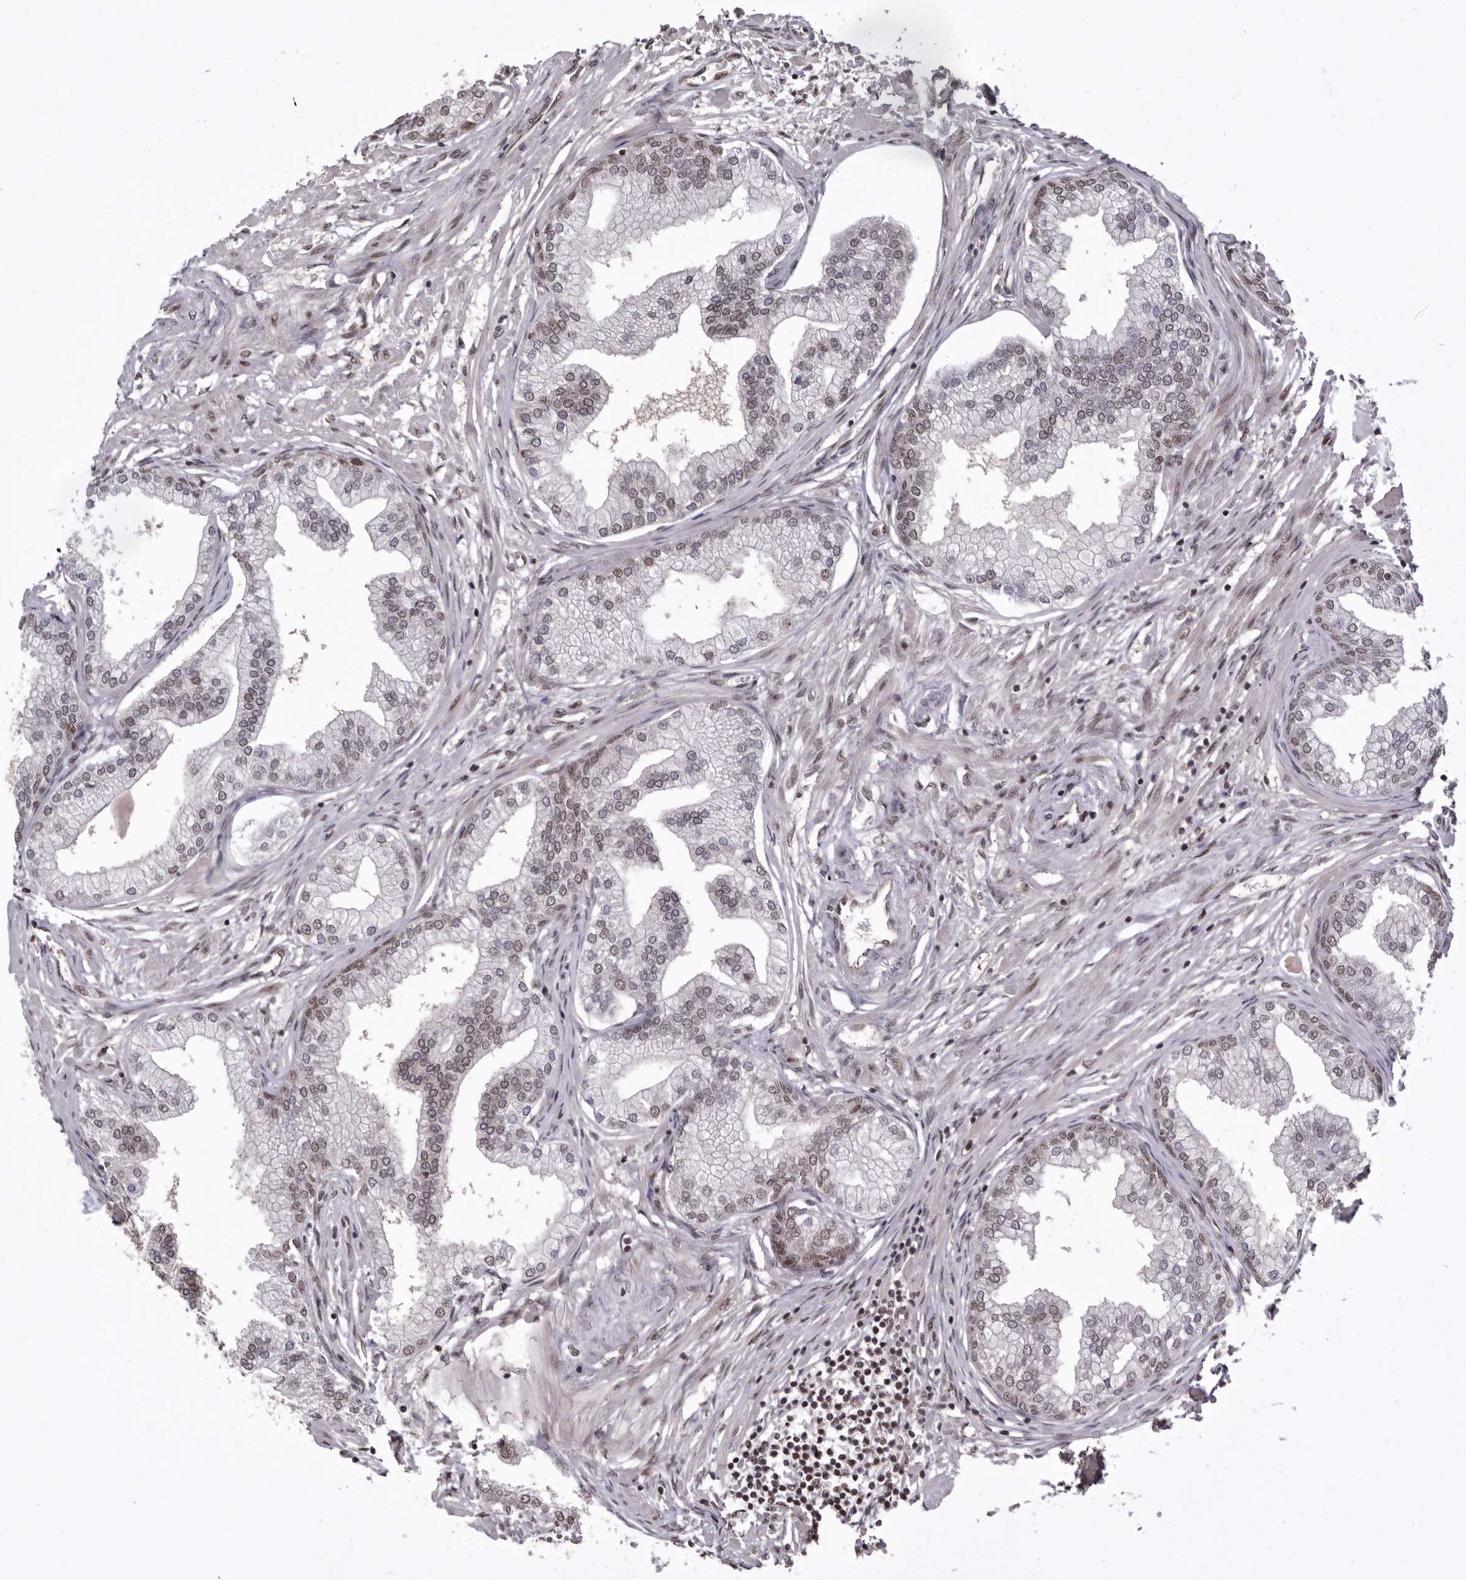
{"staining": {"intensity": "strong", "quantity": ">75%", "location": "nuclear"}, "tissue": "prostate", "cell_type": "Glandular cells", "image_type": "normal", "snomed": [{"axis": "morphology", "description": "Normal tissue, NOS"}, {"axis": "morphology", "description": "Urothelial carcinoma, Low grade"}, {"axis": "topography", "description": "Urinary bladder"}, {"axis": "topography", "description": "Prostate"}], "caption": "Brown immunohistochemical staining in normal prostate displays strong nuclear staining in approximately >75% of glandular cells. Using DAB (3,3'-diaminobenzidine) (brown) and hematoxylin (blue) stains, captured at high magnification using brightfield microscopy.", "gene": "CHTOP", "patient": {"sex": "male", "age": 60}}